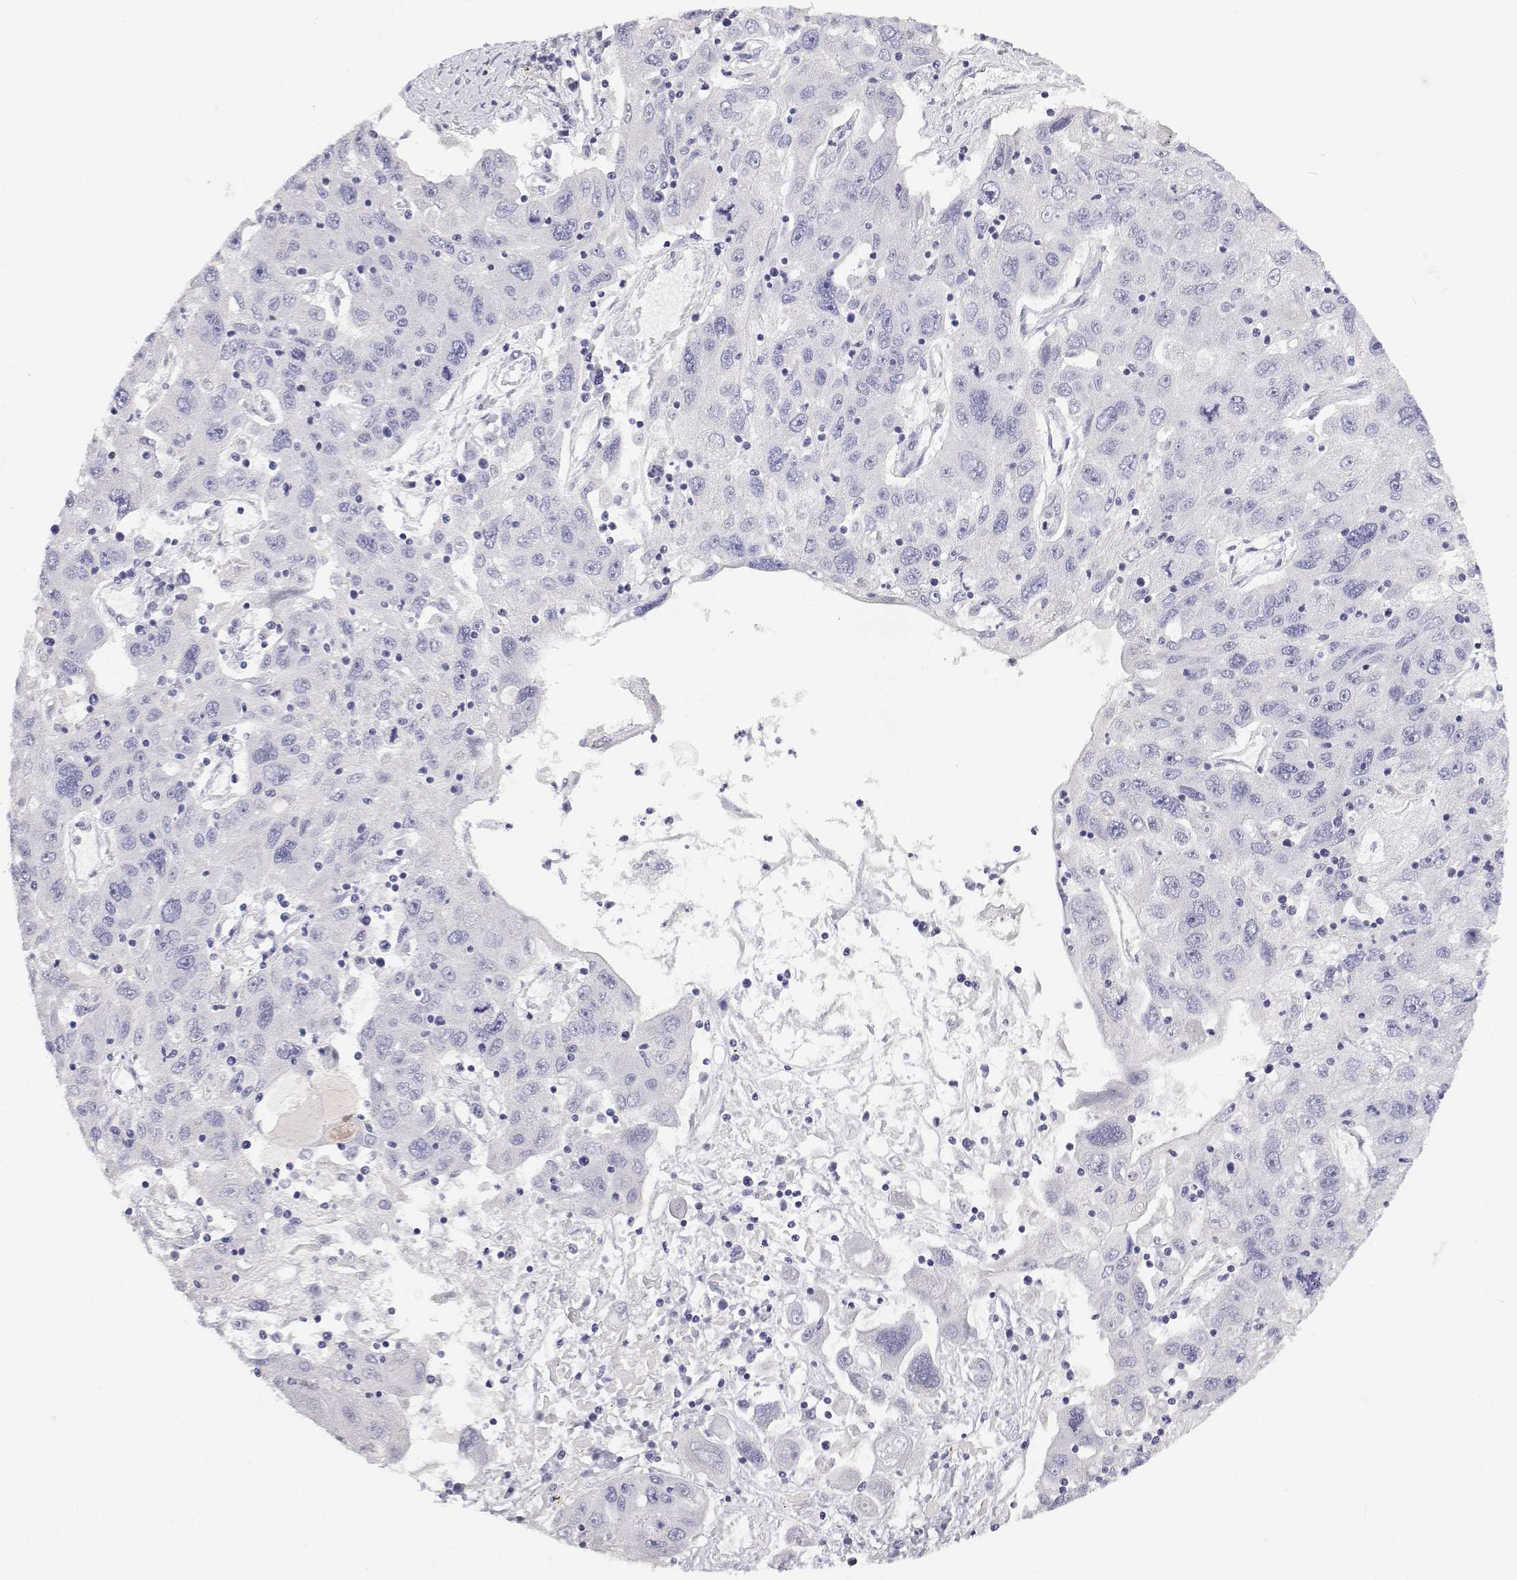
{"staining": {"intensity": "negative", "quantity": "none", "location": "none"}, "tissue": "stomach cancer", "cell_type": "Tumor cells", "image_type": "cancer", "snomed": [{"axis": "morphology", "description": "Adenocarcinoma, NOS"}, {"axis": "topography", "description": "Stomach"}], "caption": "Immunohistochemistry photomicrograph of stomach cancer stained for a protein (brown), which demonstrates no expression in tumor cells.", "gene": "ANKRD65", "patient": {"sex": "male", "age": 56}}